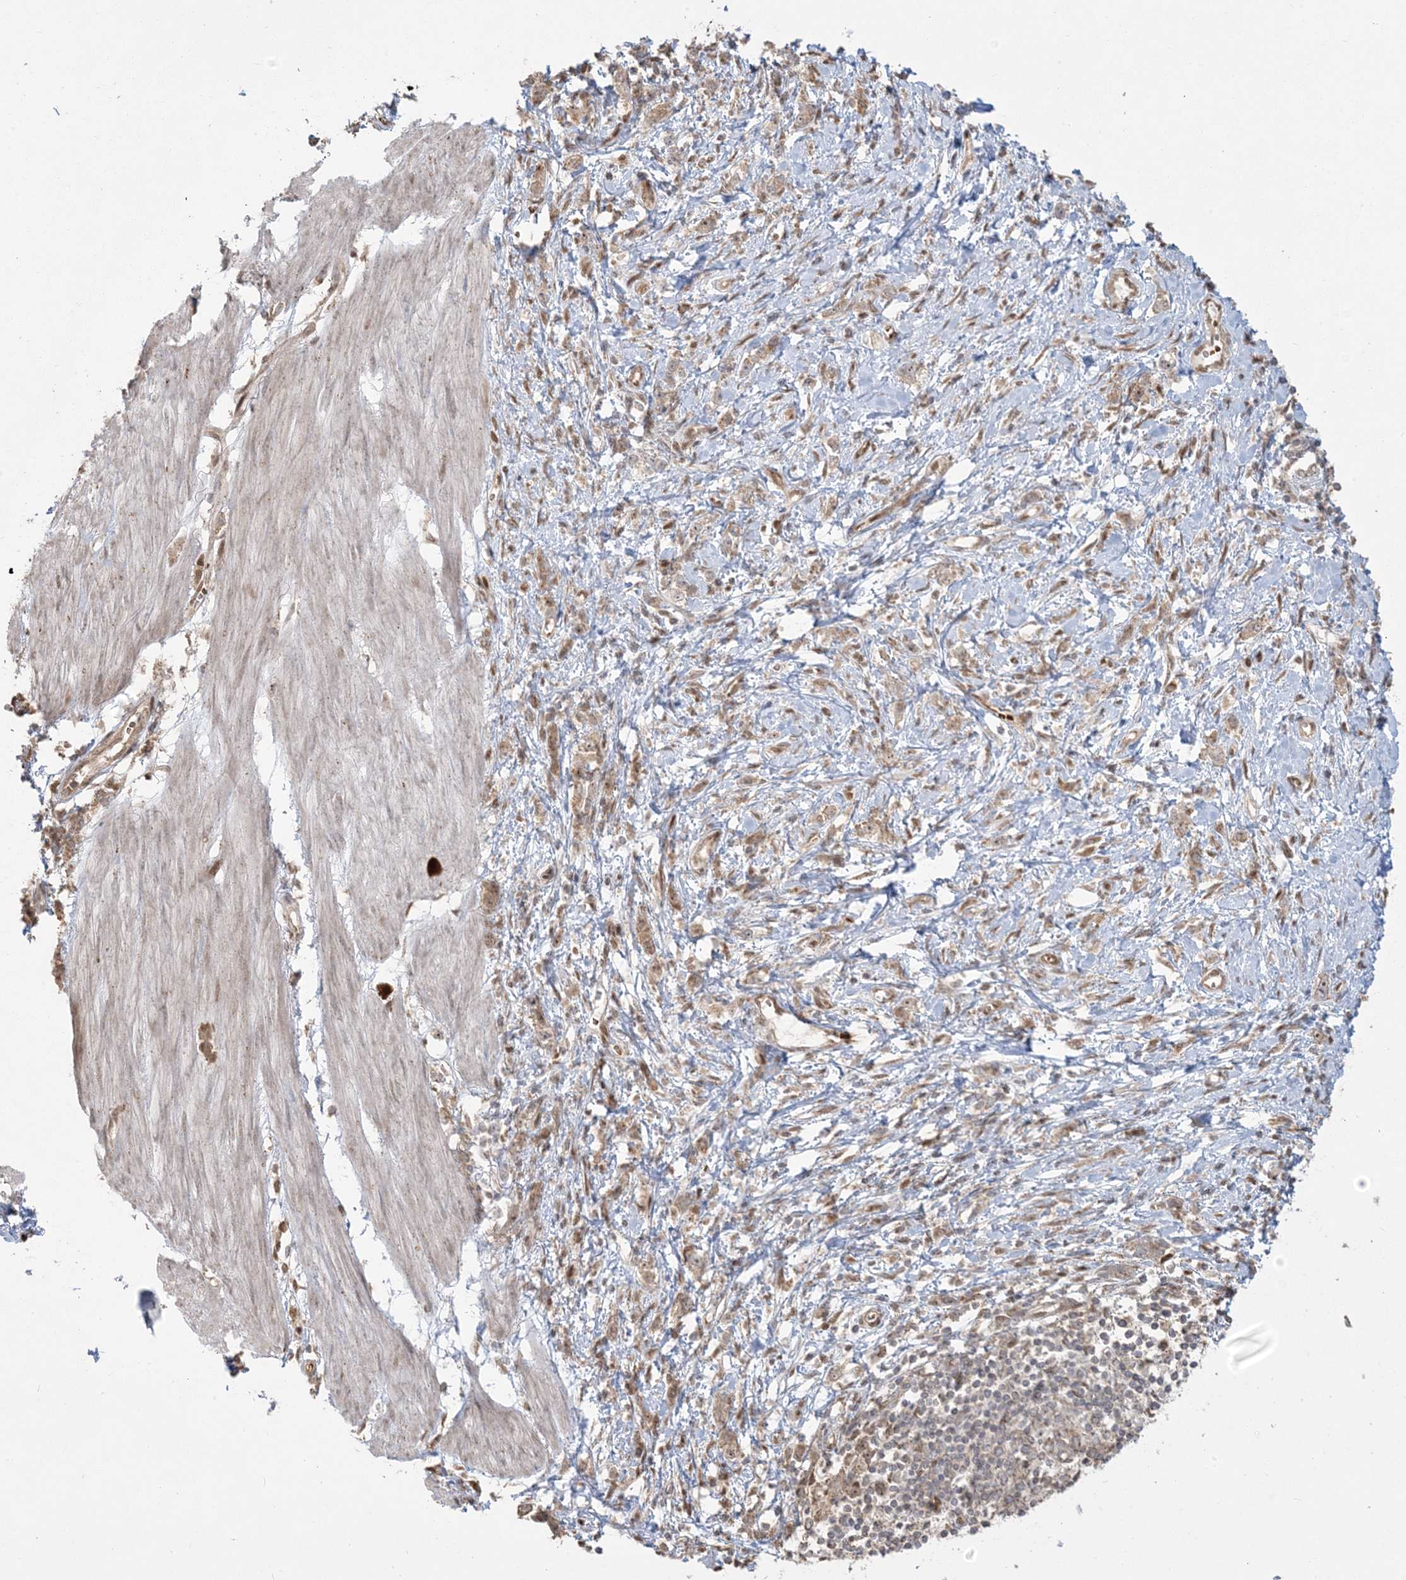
{"staining": {"intensity": "weak", "quantity": ">75%", "location": "cytoplasmic/membranous"}, "tissue": "stomach cancer", "cell_type": "Tumor cells", "image_type": "cancer", "snomed": [{"axis": "morphology", "description": "Adenocarcinoma, NOS"}, {"axis": "topography", "description": "Stomach"}], "caption": "IHC image of human stomach cancer stained for a protein (brown), which demonstrates low levels of weak cytoplasmic/membranous positivity in about >75% of tumor cells.", "gene": "ABCF3", "patient": {"sex": "female", "age": 76}}